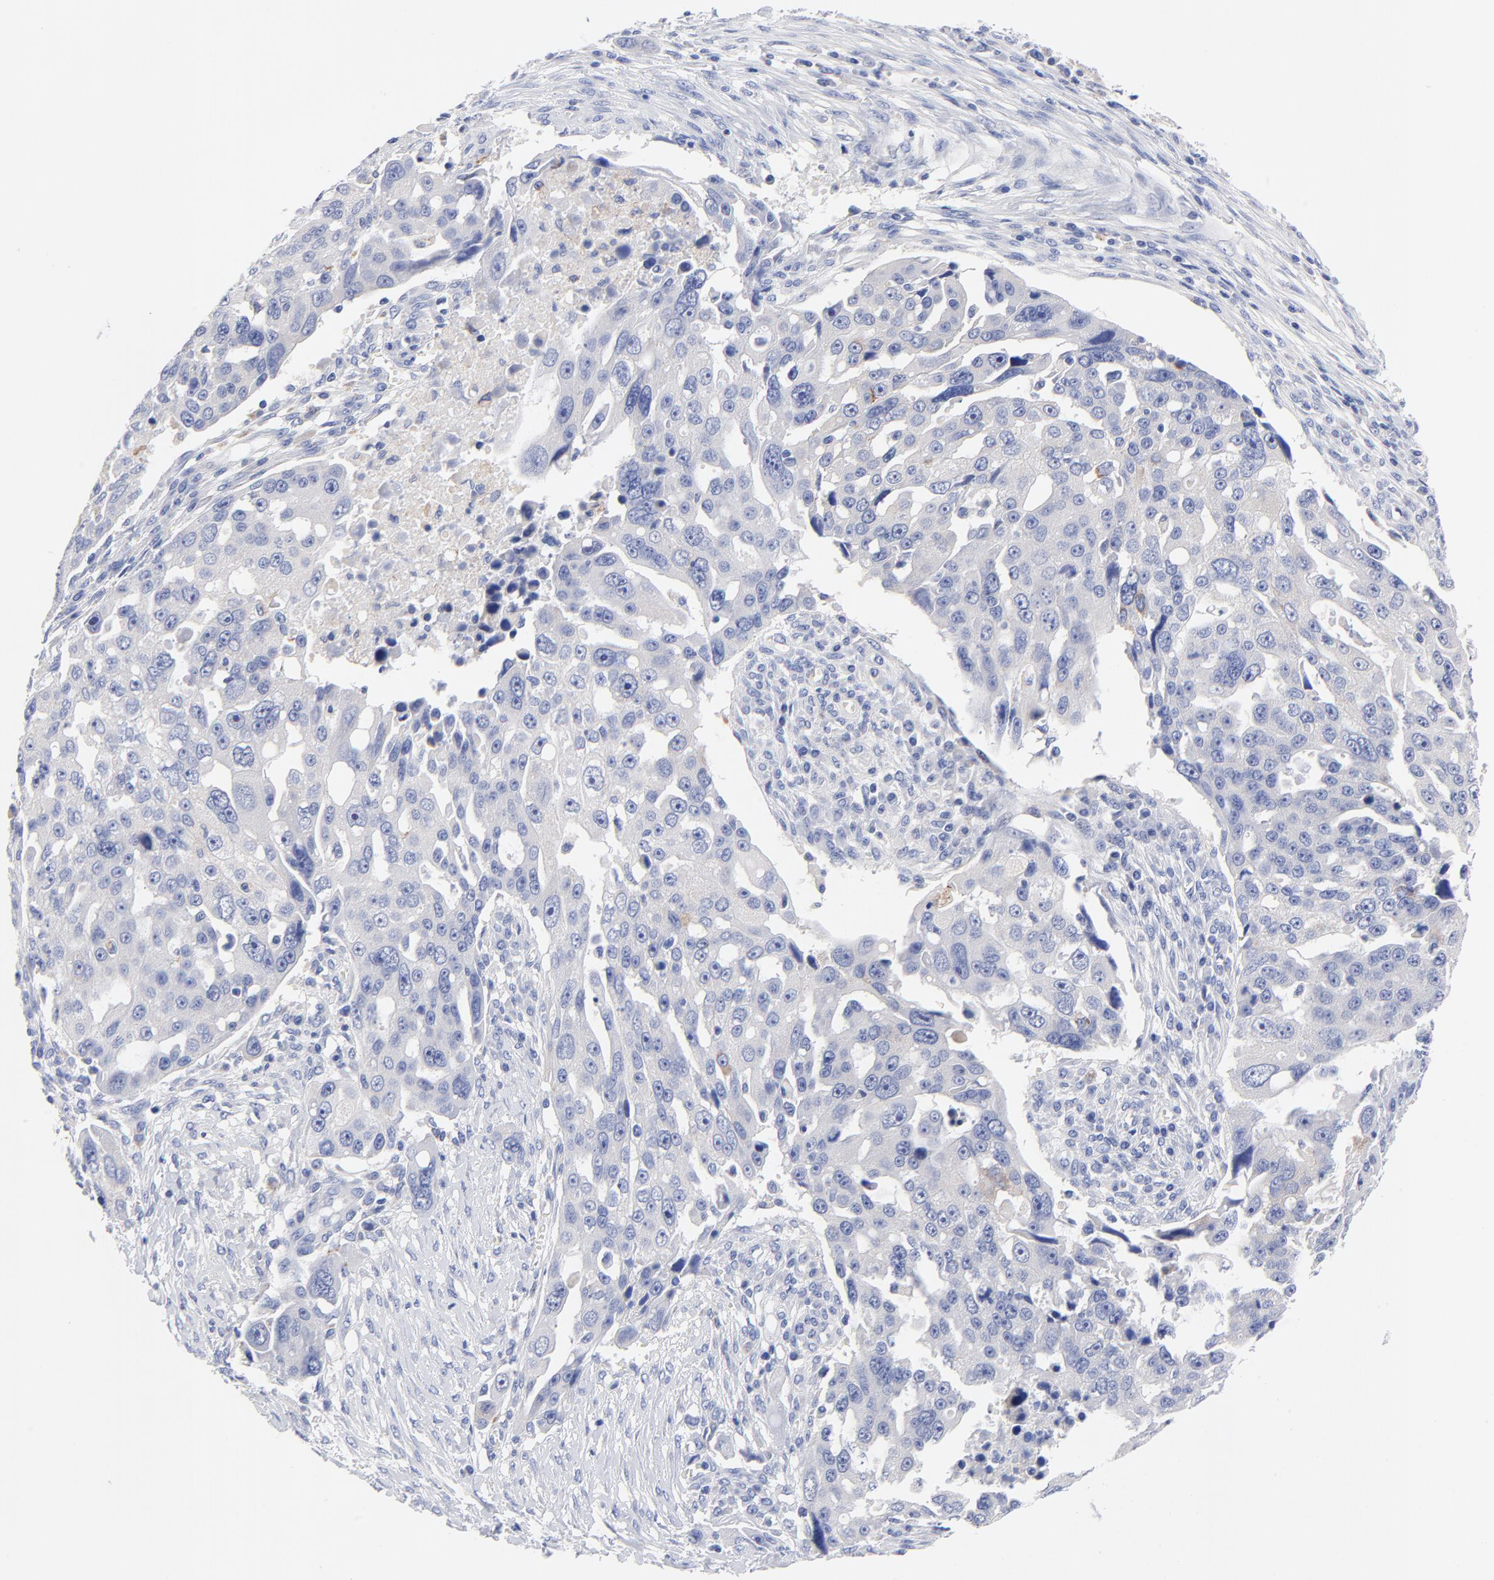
{"staining": {"intensity": "negative", "quantity": "none", "location": "none"}, "tissue": "ovarian cancer", "cell_type": "Tumor cells", "image_type": "cancer", "snomed": [{"axis": "morphology", "description": "Carcinoma, endometroid"}, {"axis": "topography", "description": "Ovary"}], "caption": "There is no significant expression in tumor cells of ovarian cancer. Brightfield microscopy of IHC stained with DAB (3,3'-diaminobenzidine) (brown) and hematoxylin (blue), captured at high magnification.", "gene": "FBXO10", "patient": {"sex": "female", "age": 75}}